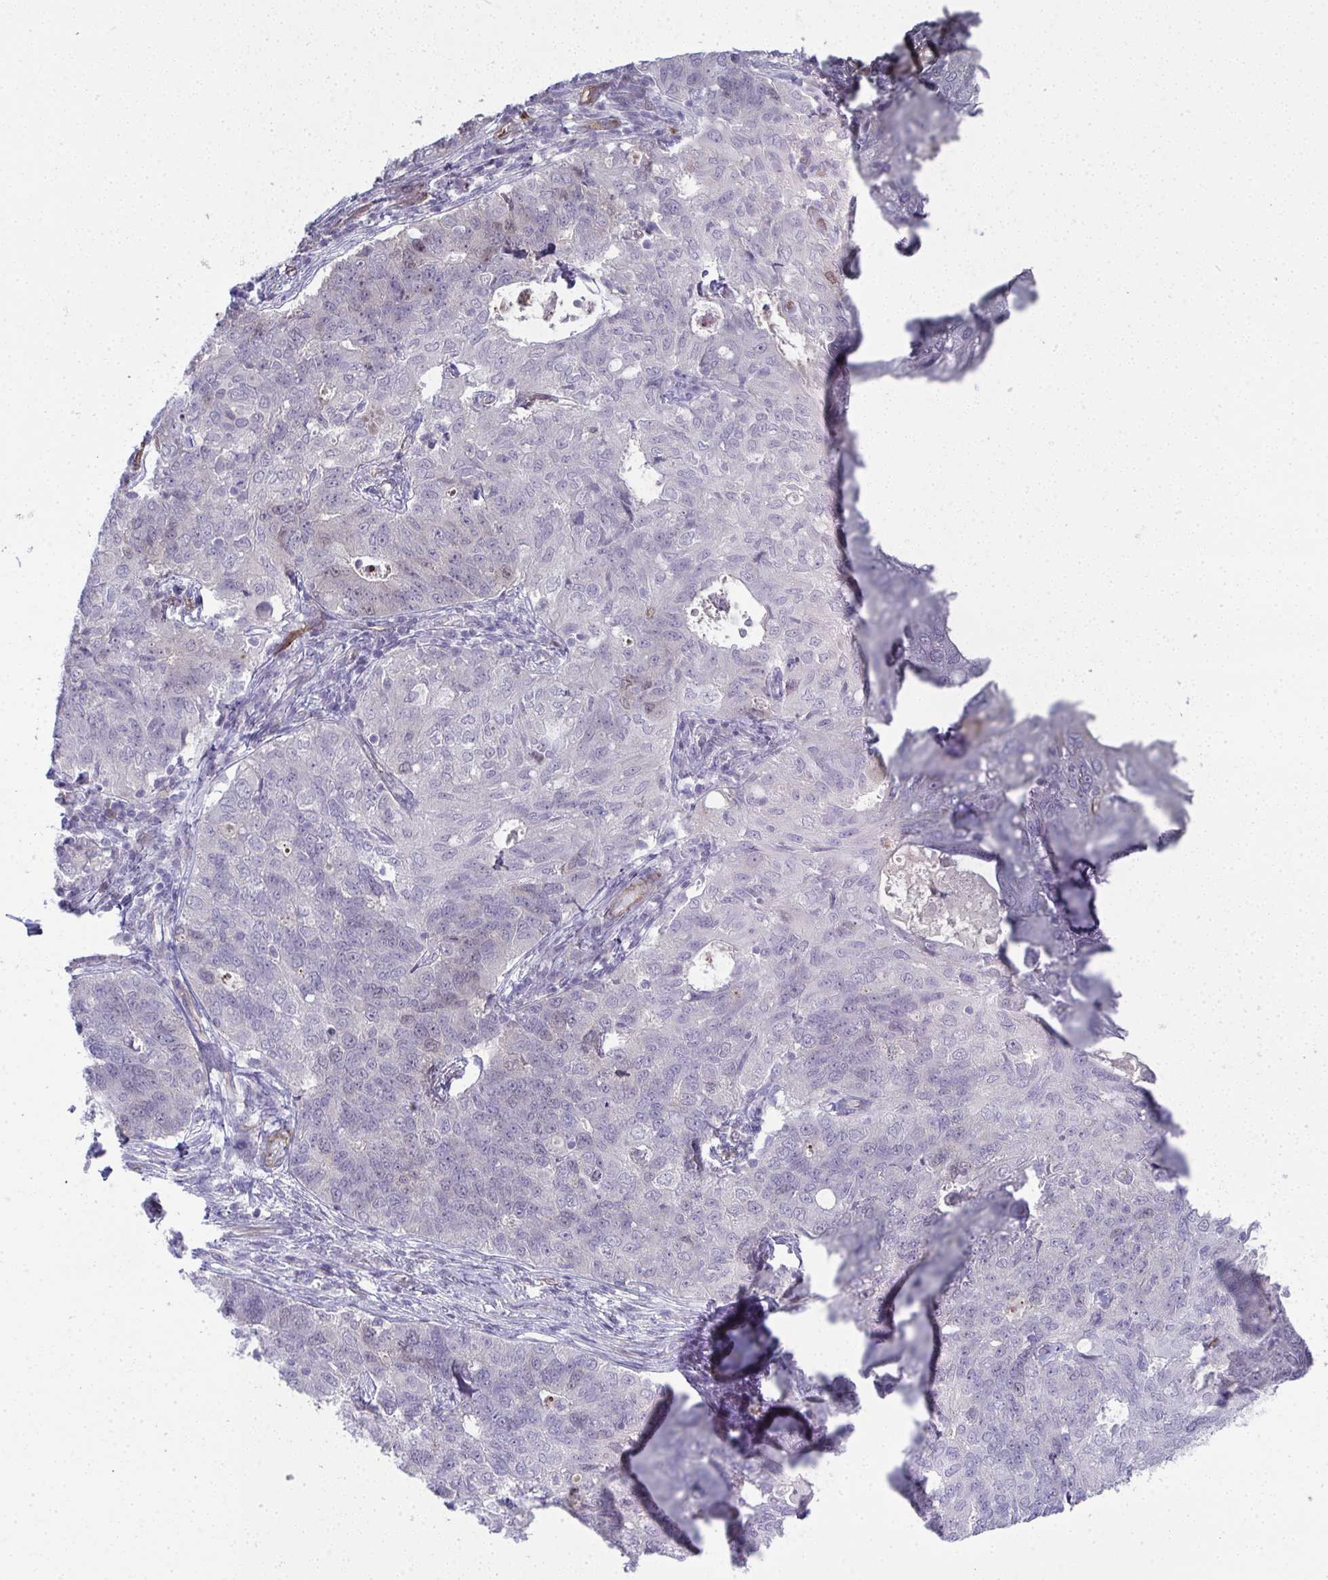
{"staining": {"intensity": "negative", "quantity": "none", "location": "none"}, "tissue": "endometrial cancer", "cell_type": "Tumor cells", "image_type": "cancer", "snomed": [{"axis": "morphology", "description": "Adenocarcinoma, NOS"}, {"axis": "topography", "description": "Endometrium"}], "caption": "An image of human endometrial cancer (adenocarcinoma) is negative for staining in tumor cells.", "gene": "UBE2S", "patient": {"sex": "female", "age": 43}}